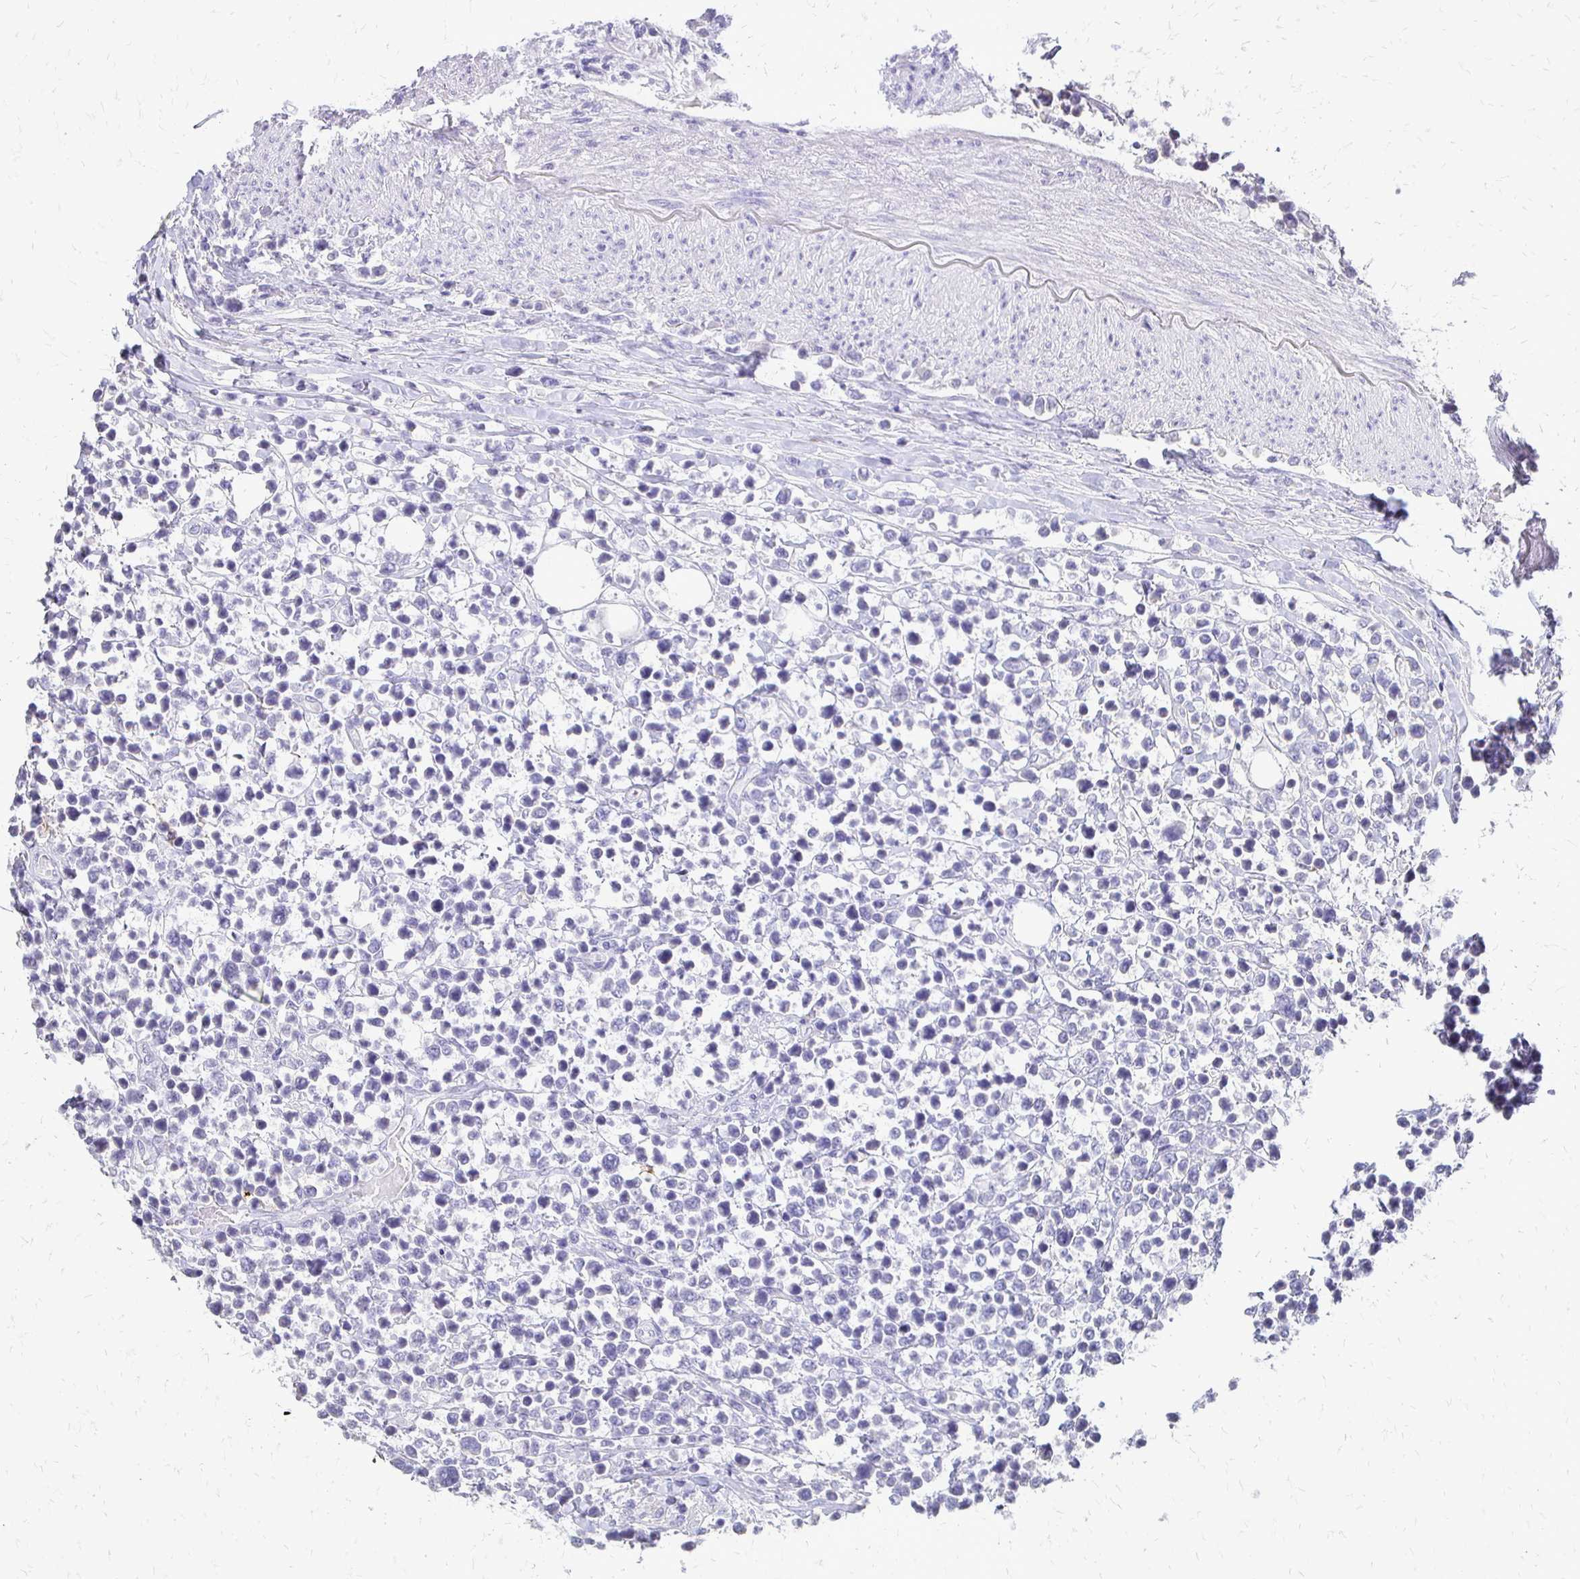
{"staining": {"intensity": "negative", "quantity": "none", "location": "none"}, "tissue": "lymphoma", "cell_type": "Tumor cells", "image_type": "cancer", "snomed": [{"axis": "morphology", "description": "Malignant lymphoma, non-Hodgkin's type, High grade"}, {"axis": "topography", "description": "Soft tissue"}], "caption": "High power microscopy photomicrograph of an immunohistochemistry (IHC) micrograph of lymphoma, revealing no significant staining in tumor cells.", "gene": "ALPG", "patient": {"sex": "female", "age": 56}}